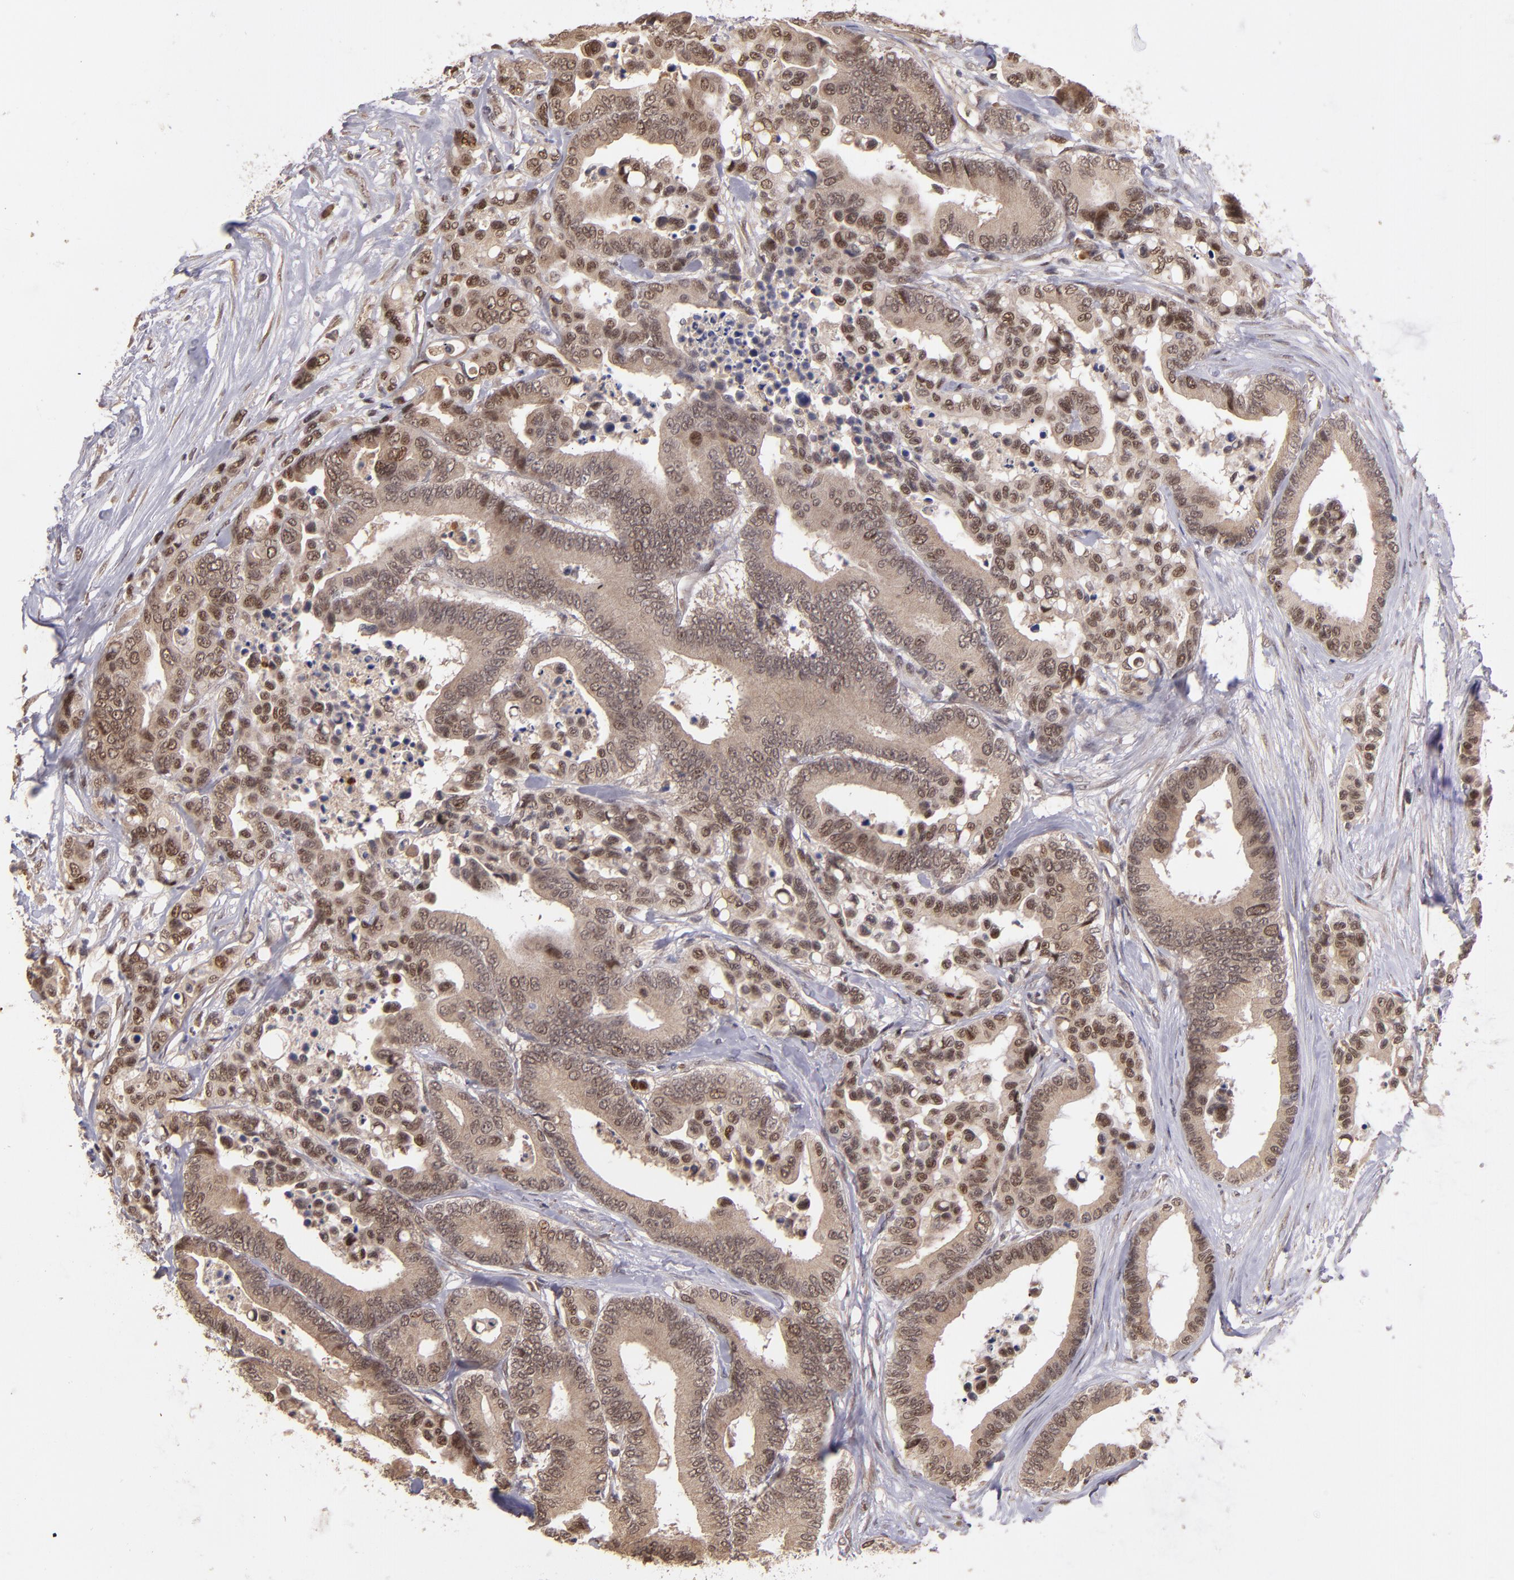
{"staining": {"intensity": "moderate", "quantity": "25%-75%", "location": "cytoplasmic/membranous,nuclear"}, "tissue": "colorectal cancer", "cell_type": "Tumor cells", "image_type": "cancer", "snomed": [{"axis": "morphology", "description": "Adenocarcinoma, NOS"}, {"axis": "topography", "description": "Colon"}], "caption": "Approximately 25%-75% of tumor cells in human colorectal adenocarcinoma show moderate cytoplasmic/membranous and nuclear protein staining as visualized by brown immunohistochemical staining.", "gene": "ABHD12B", "patient": {"sex": "male", "age": 82}}